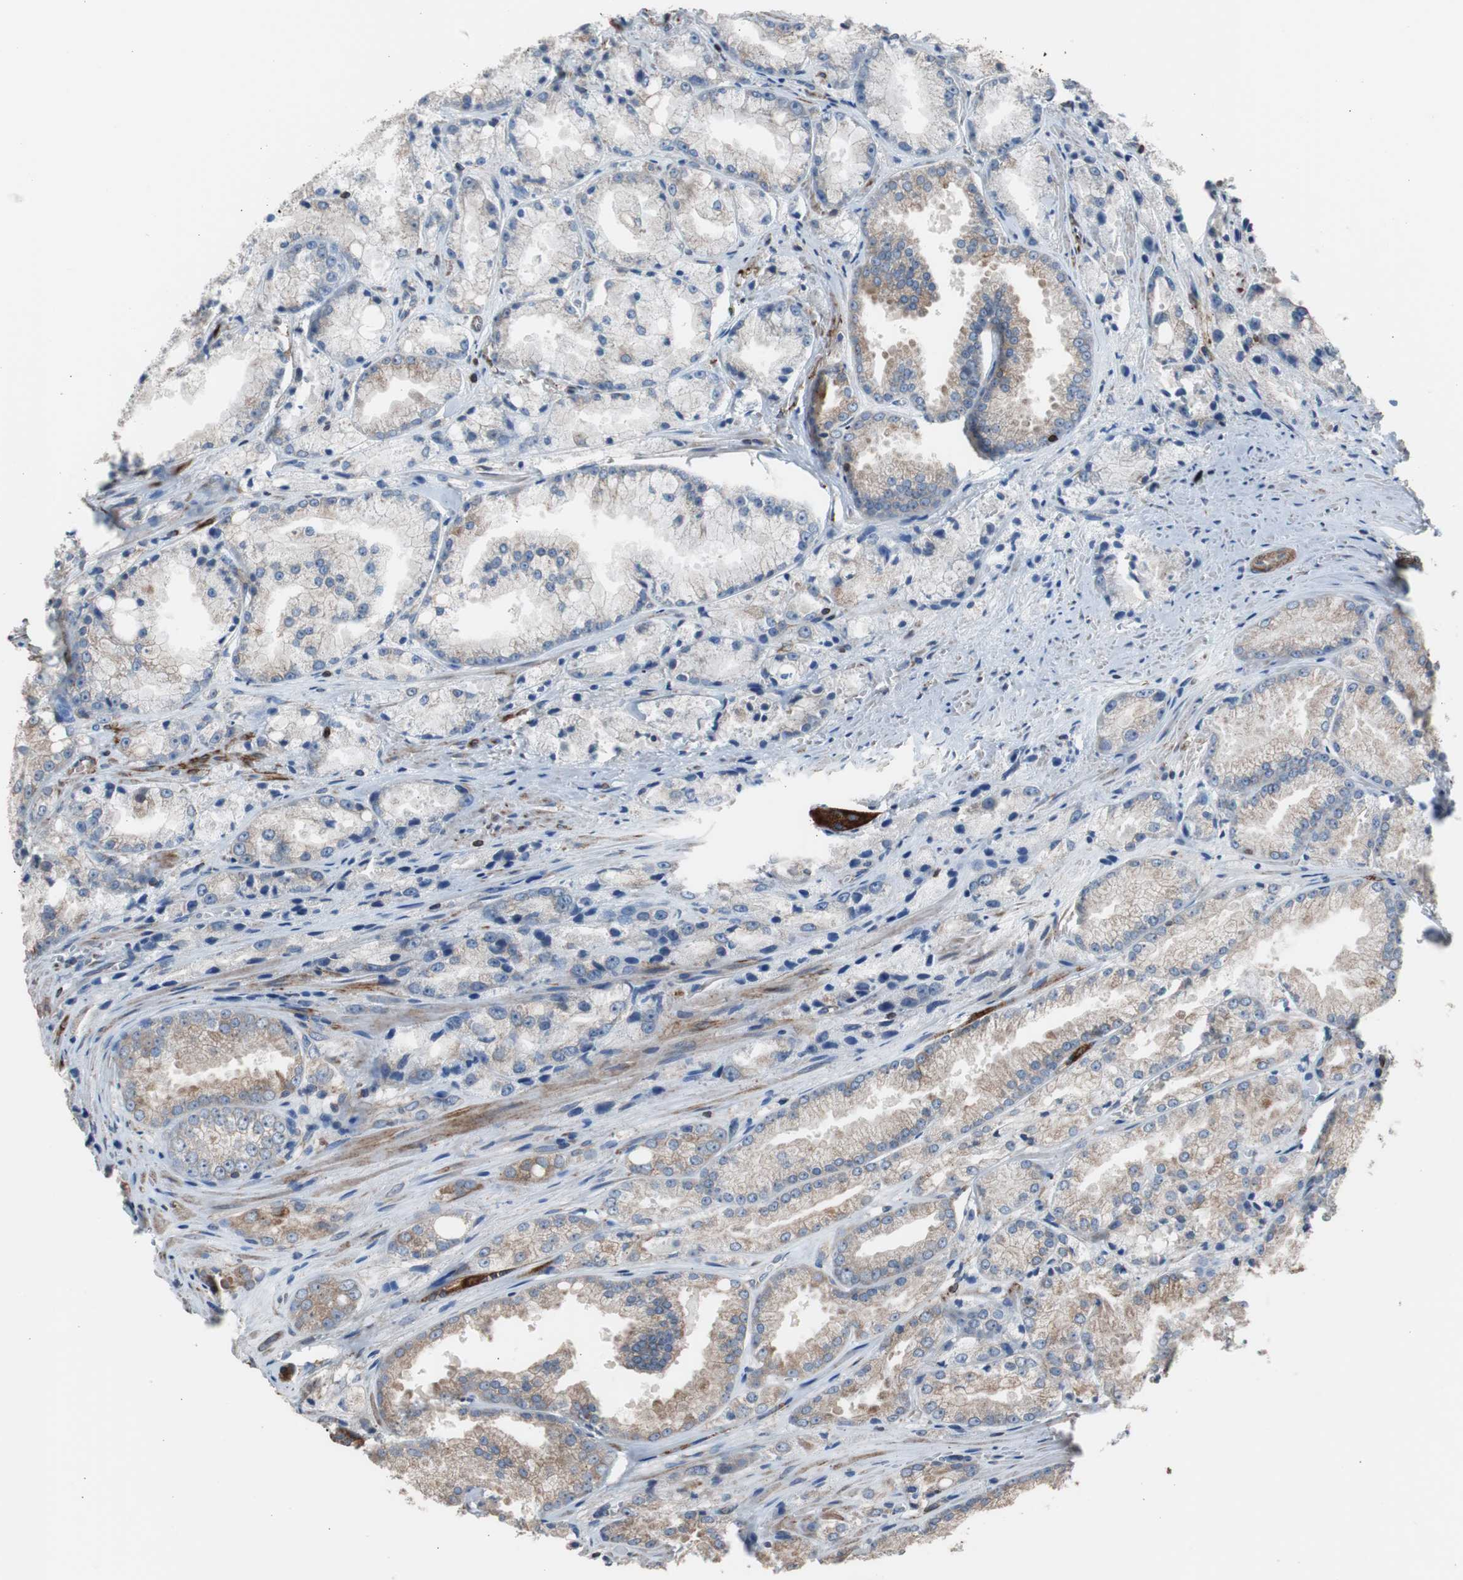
{"staining": {"intensity": "weak", "quantity": "25%-75%", "location": "cytoplasmic/membranous"}, "tissue": "prostate cancer", "cell_type": "Tumor cells", "image_type": "cancer", "snomed": [{"axis": "morphology", "description": "Adenocarcinoma, Low grade"}, {"axis": "topography", "description": "Prostate"}], "caption": "A micrograph of human prostate cancer (adenocarcinoma (low-grade)) stained for a protein exhibits weak cytoplasmic/membranous brown staining in tumor cells.", "gene": "PBXIP1", "patient": {"sex": "male", "age": 64}}